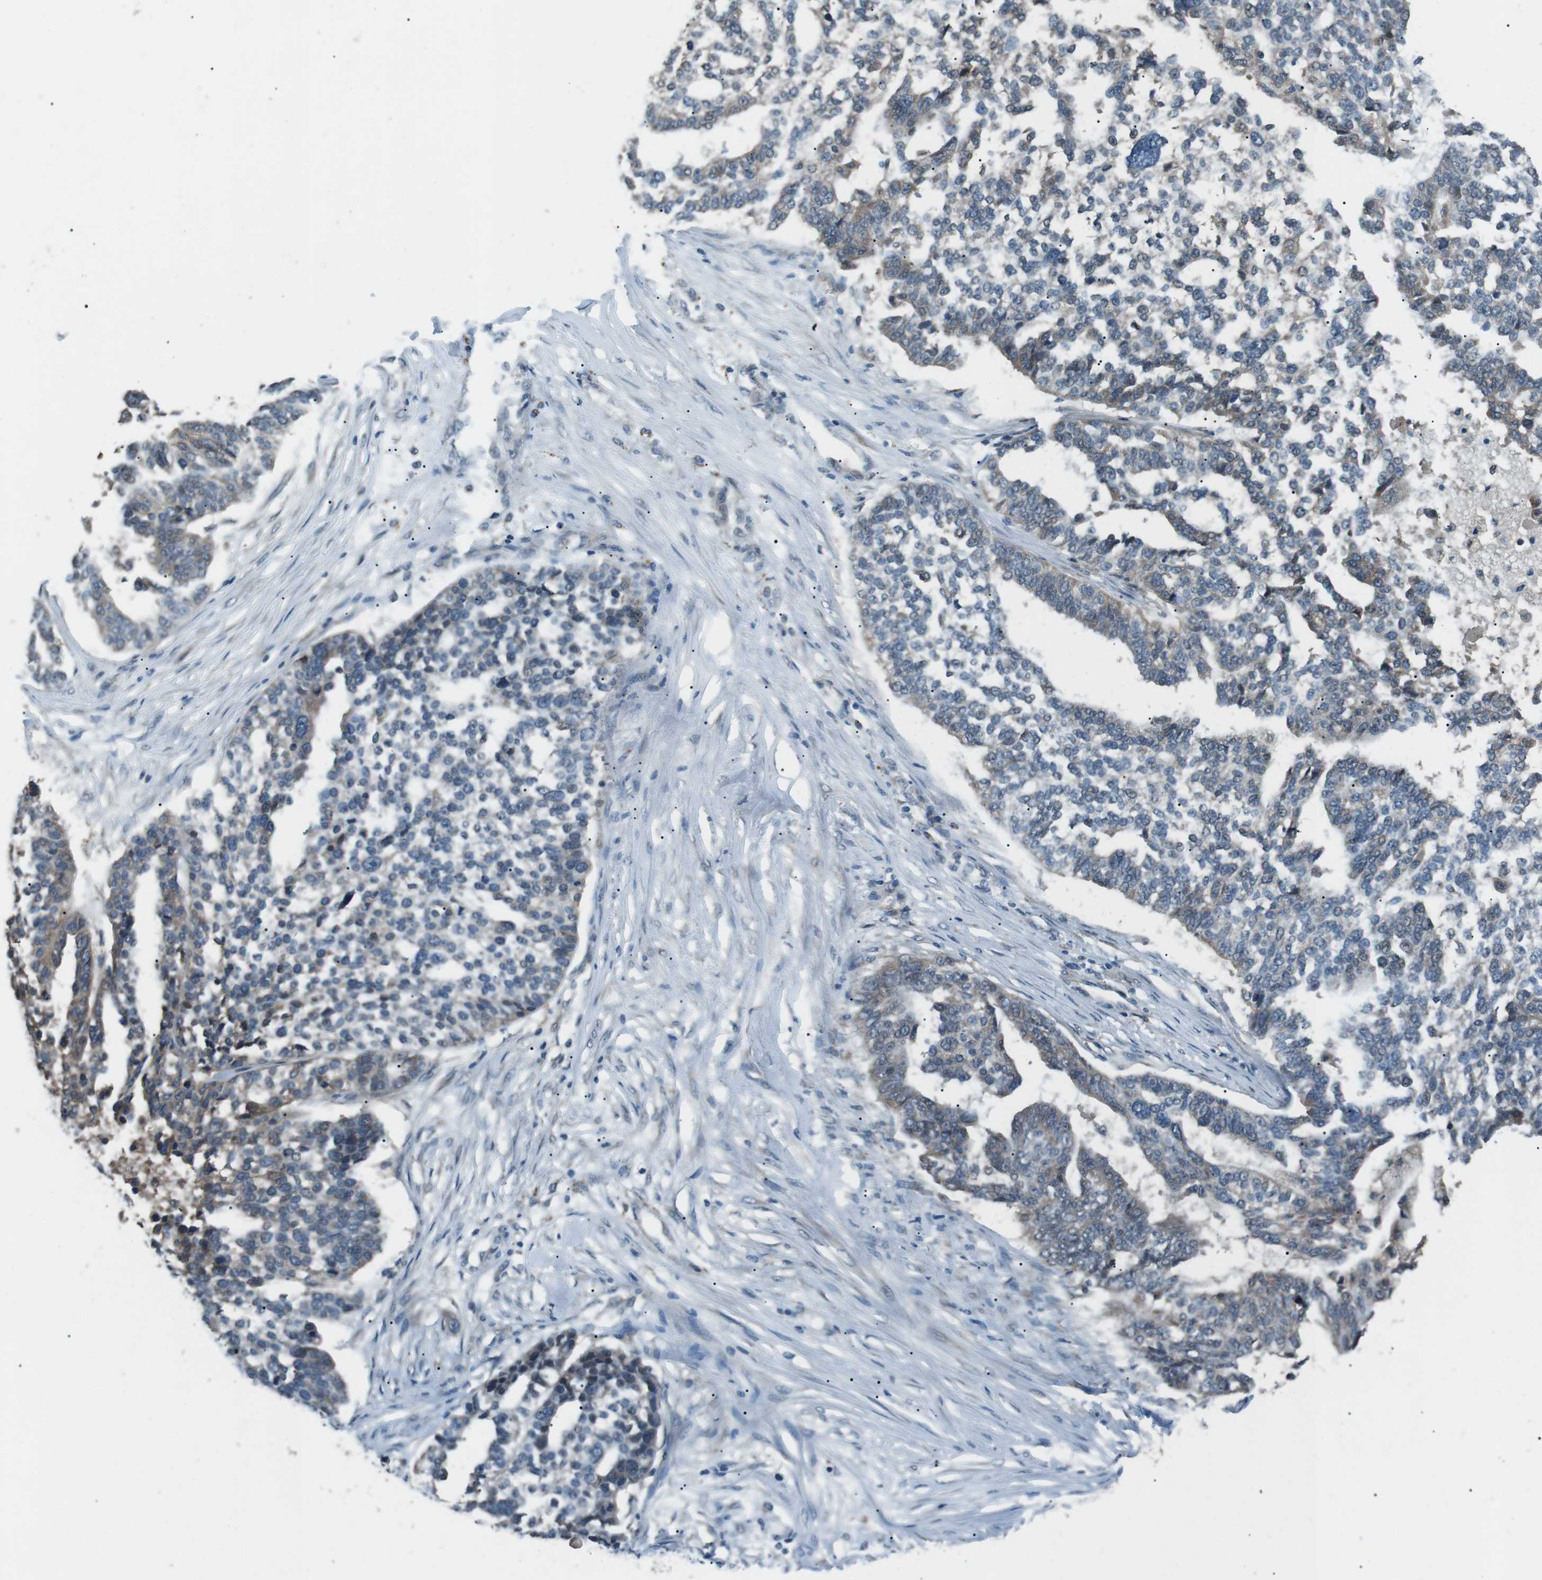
{"staining": {"intensity": "negative", "quantity": "none", "location": "none"}, "tissue": "ovarian cancer", "cell_type": "Tumor cells", "image_type": "cancer", "snomed": [{"axis": "morphology", "description": "Cystadenocarcinoma, serous, NOS"}, {"axis": "topography", "description": "Ovary"}], "caption": "Immunohistochemistry (IHC) photomicrograph of human serous cystadenocarcinoma (ovarian) stained for a protein (brown), which reveals no staining in tumor cells.", "gene": "LRIG2", "patient": {"sex": "female", "age": 59}}